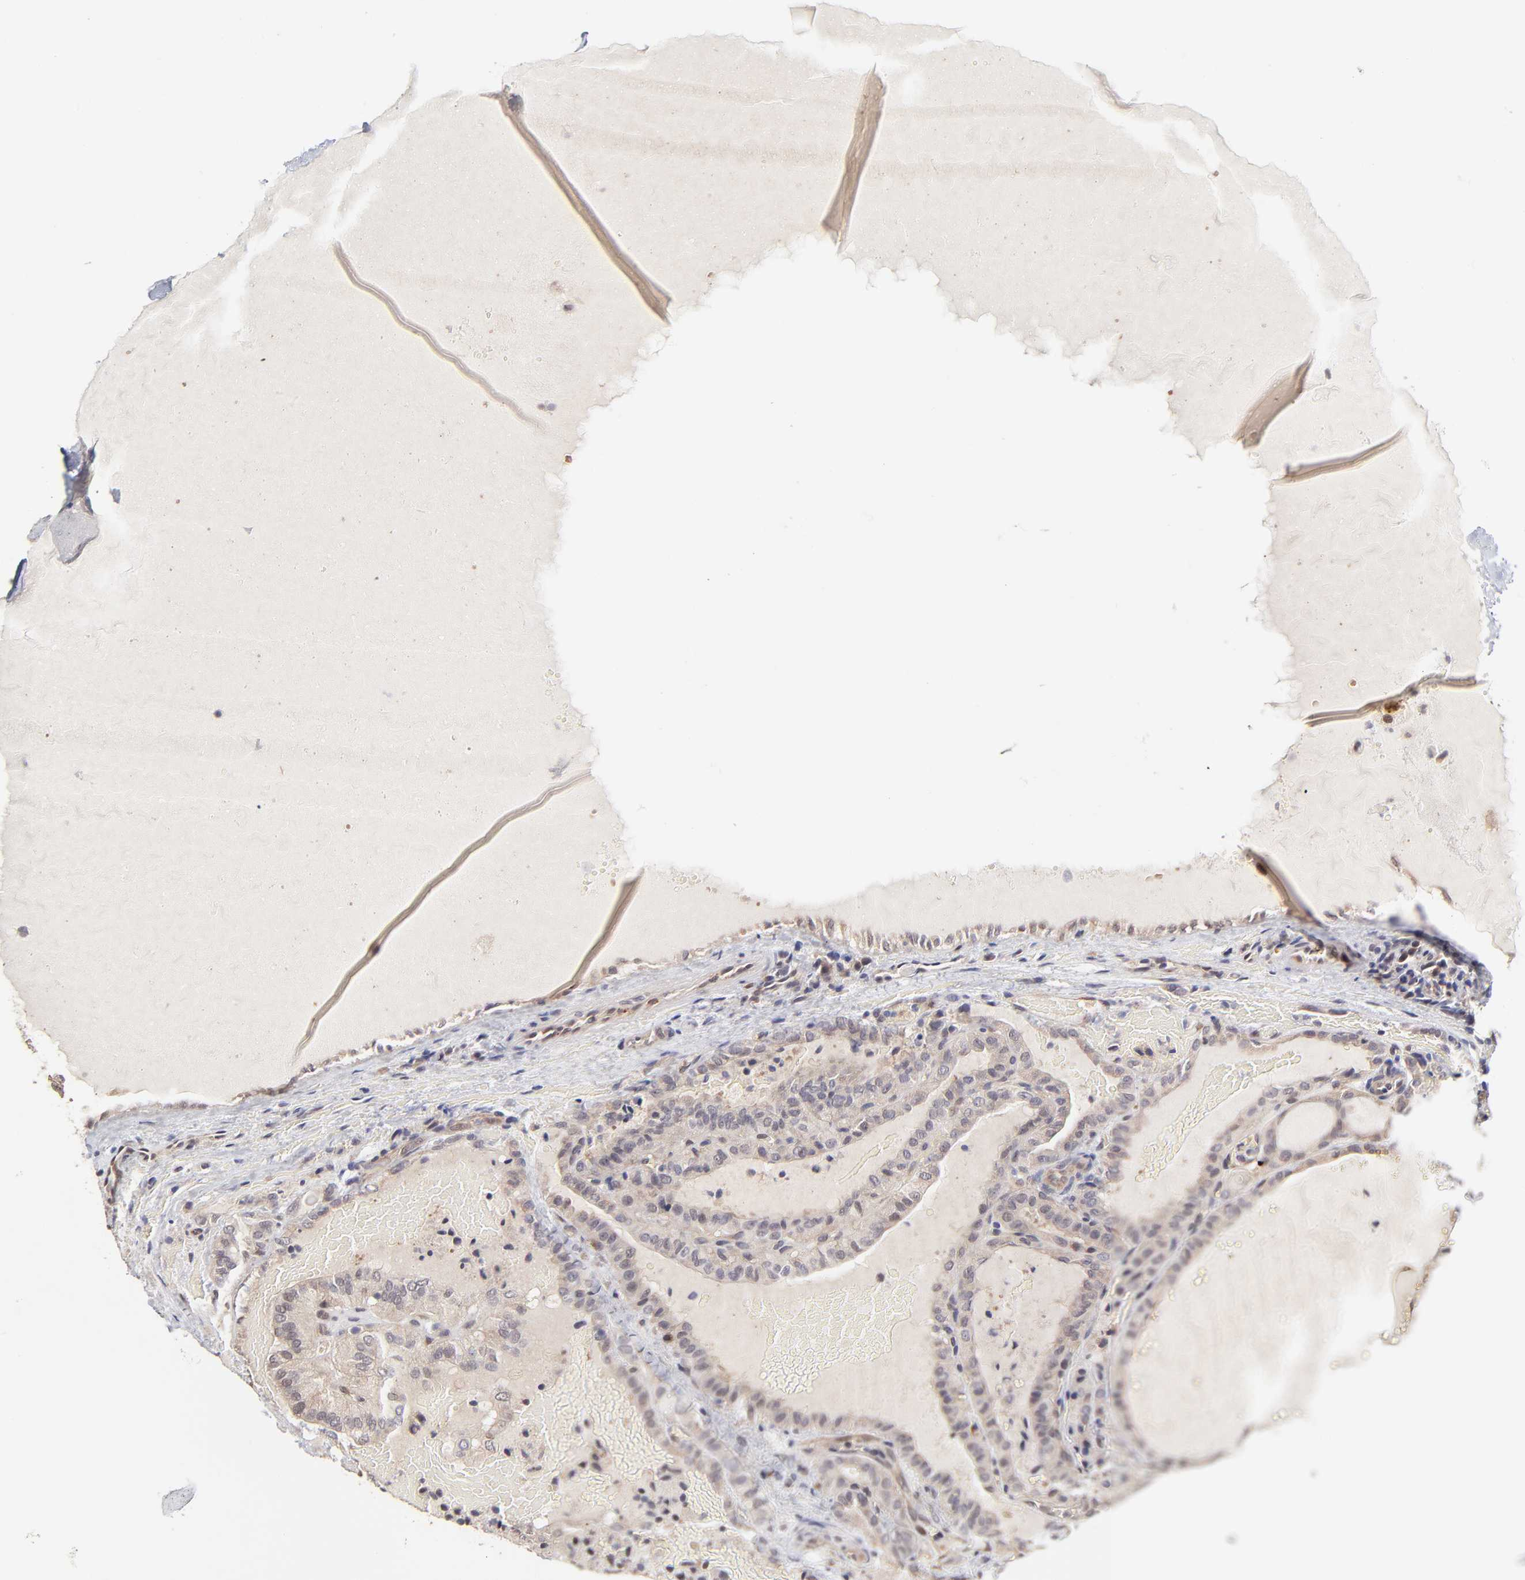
{"staining": {"intensity": "moderate", "quantity": ">75%", "location": "cytoplasmic/membranous"}, "tissue": "thyroid cancer", "cell_type": "Tumor cells", "image_type": "cancer", "snomed": [{"axis": "morphology", "description": "Papillary adenocarcinoma, NOS"}, {"axis": "topography", "description": "Thyroid gland"}], "caption": "An image showing moderate cytoplasmic/membranous staining in approximately >75% of tumor cells in thyroid cancer (papillary adenocarcinoma), as visualized by brown immunohistochemical staining.", "gene": "ZNF10", "patient": {"sex": "male", "age": 77}}